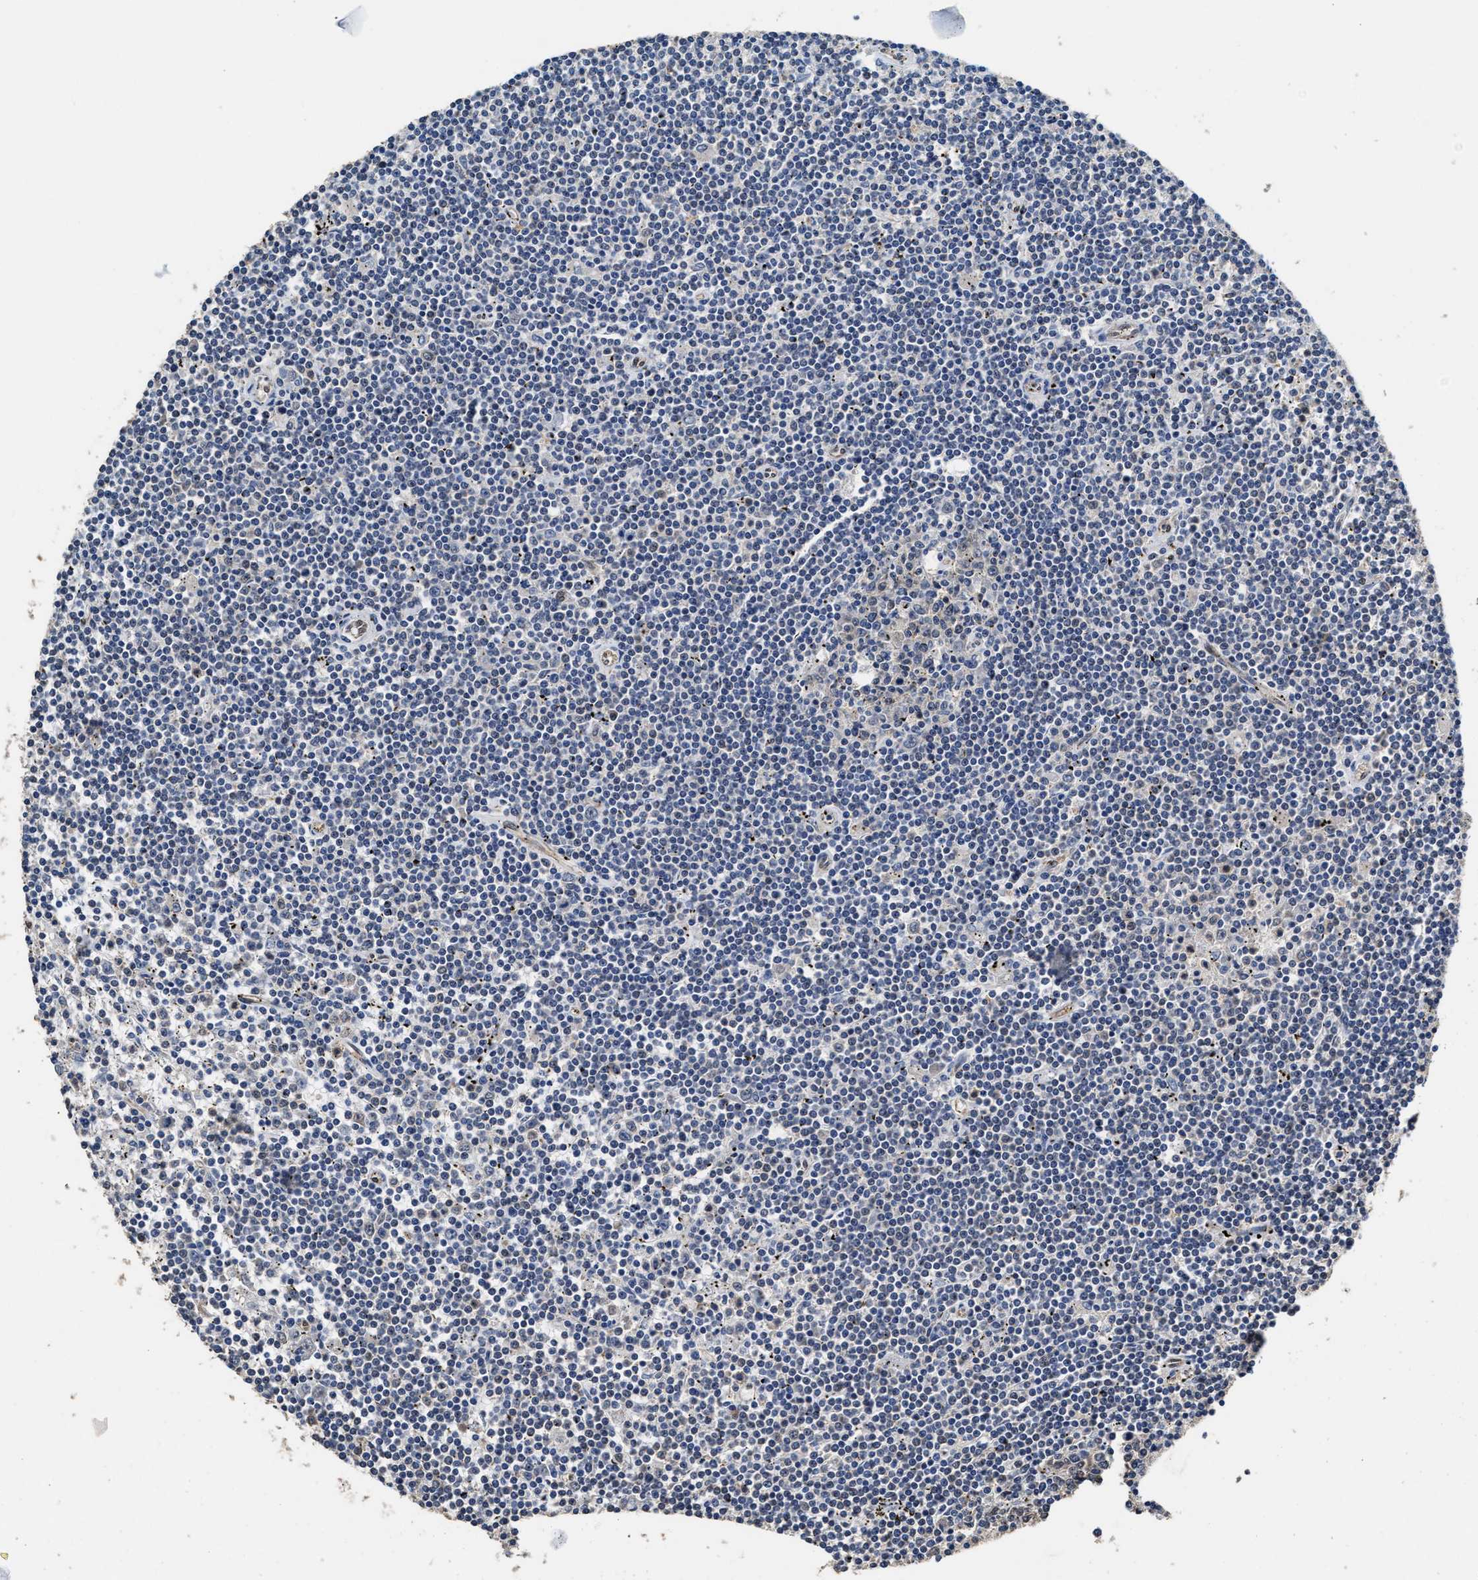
{"staining": {"intensity": "negative", "quantity": "none", "location": "none"}, "tissue": "lymphoma", "cell_type": "Tumor cells", "image_type": "cancer", "snomed": [{"axis": "morphology", "description": "Malignant lymphoma, non-Hodgkin's type, Low grade"}, {"axis": "topography", "description": "Spleen"}], "caption": "DAB immunohistochemical staining of lymphoma shows no significant staining in tumor cells.", "gene": "YWHAE", "patient": {"sex": "male", "age": 76}}